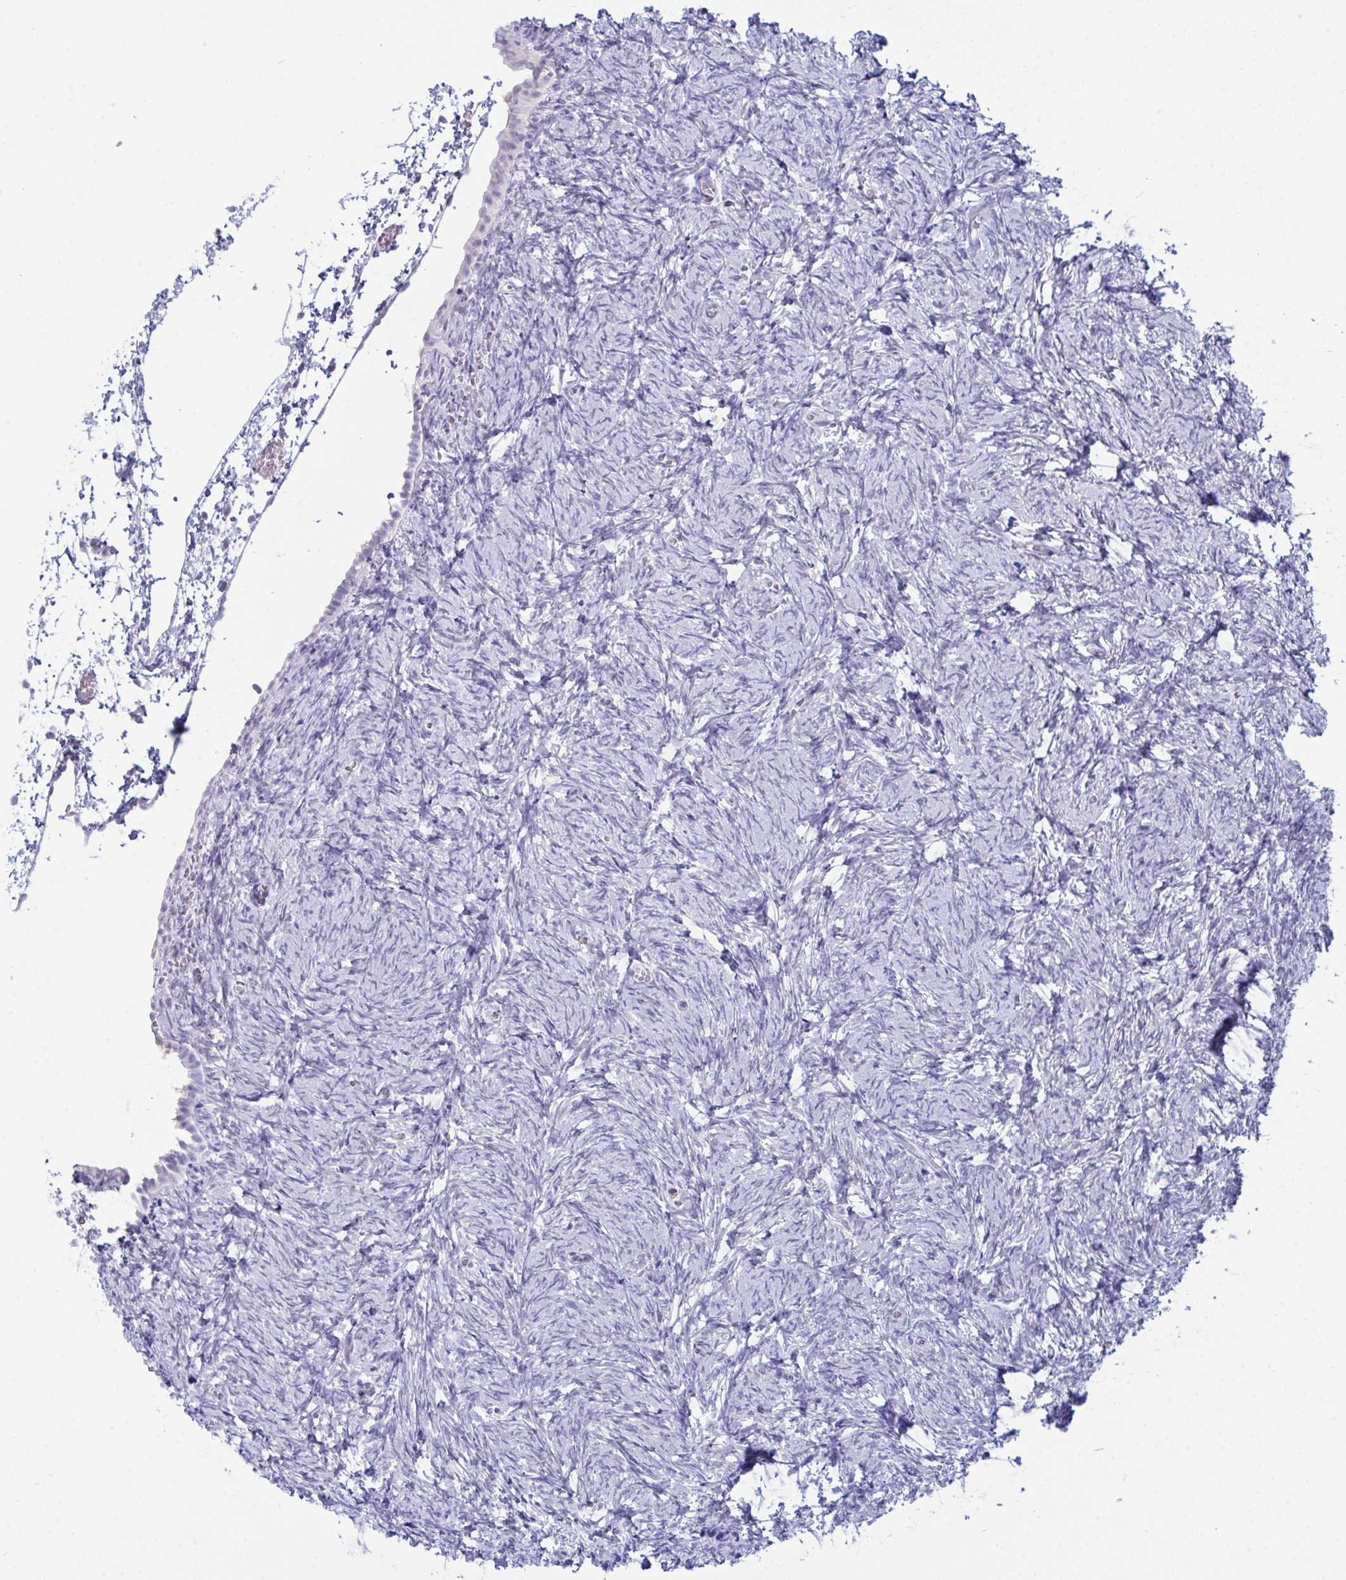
{"staining": {"intensity": "negative", "quantity": "none", "location": "none"}, "tissue": "ovary", "cell_type": "Follicle cells", "image_type": "normal", "snomed": [{"axis": "morphology", "description": "Normal tissue, NOS"}, {"axis": "topography", "description": "Ovary"}], "caption": "Immunohistochemical staining of unremarkable human ovary reveals no significant staining in follicle cells.", "gene": "PRDM9", "patient": {"sex": "female", "age": 41}}